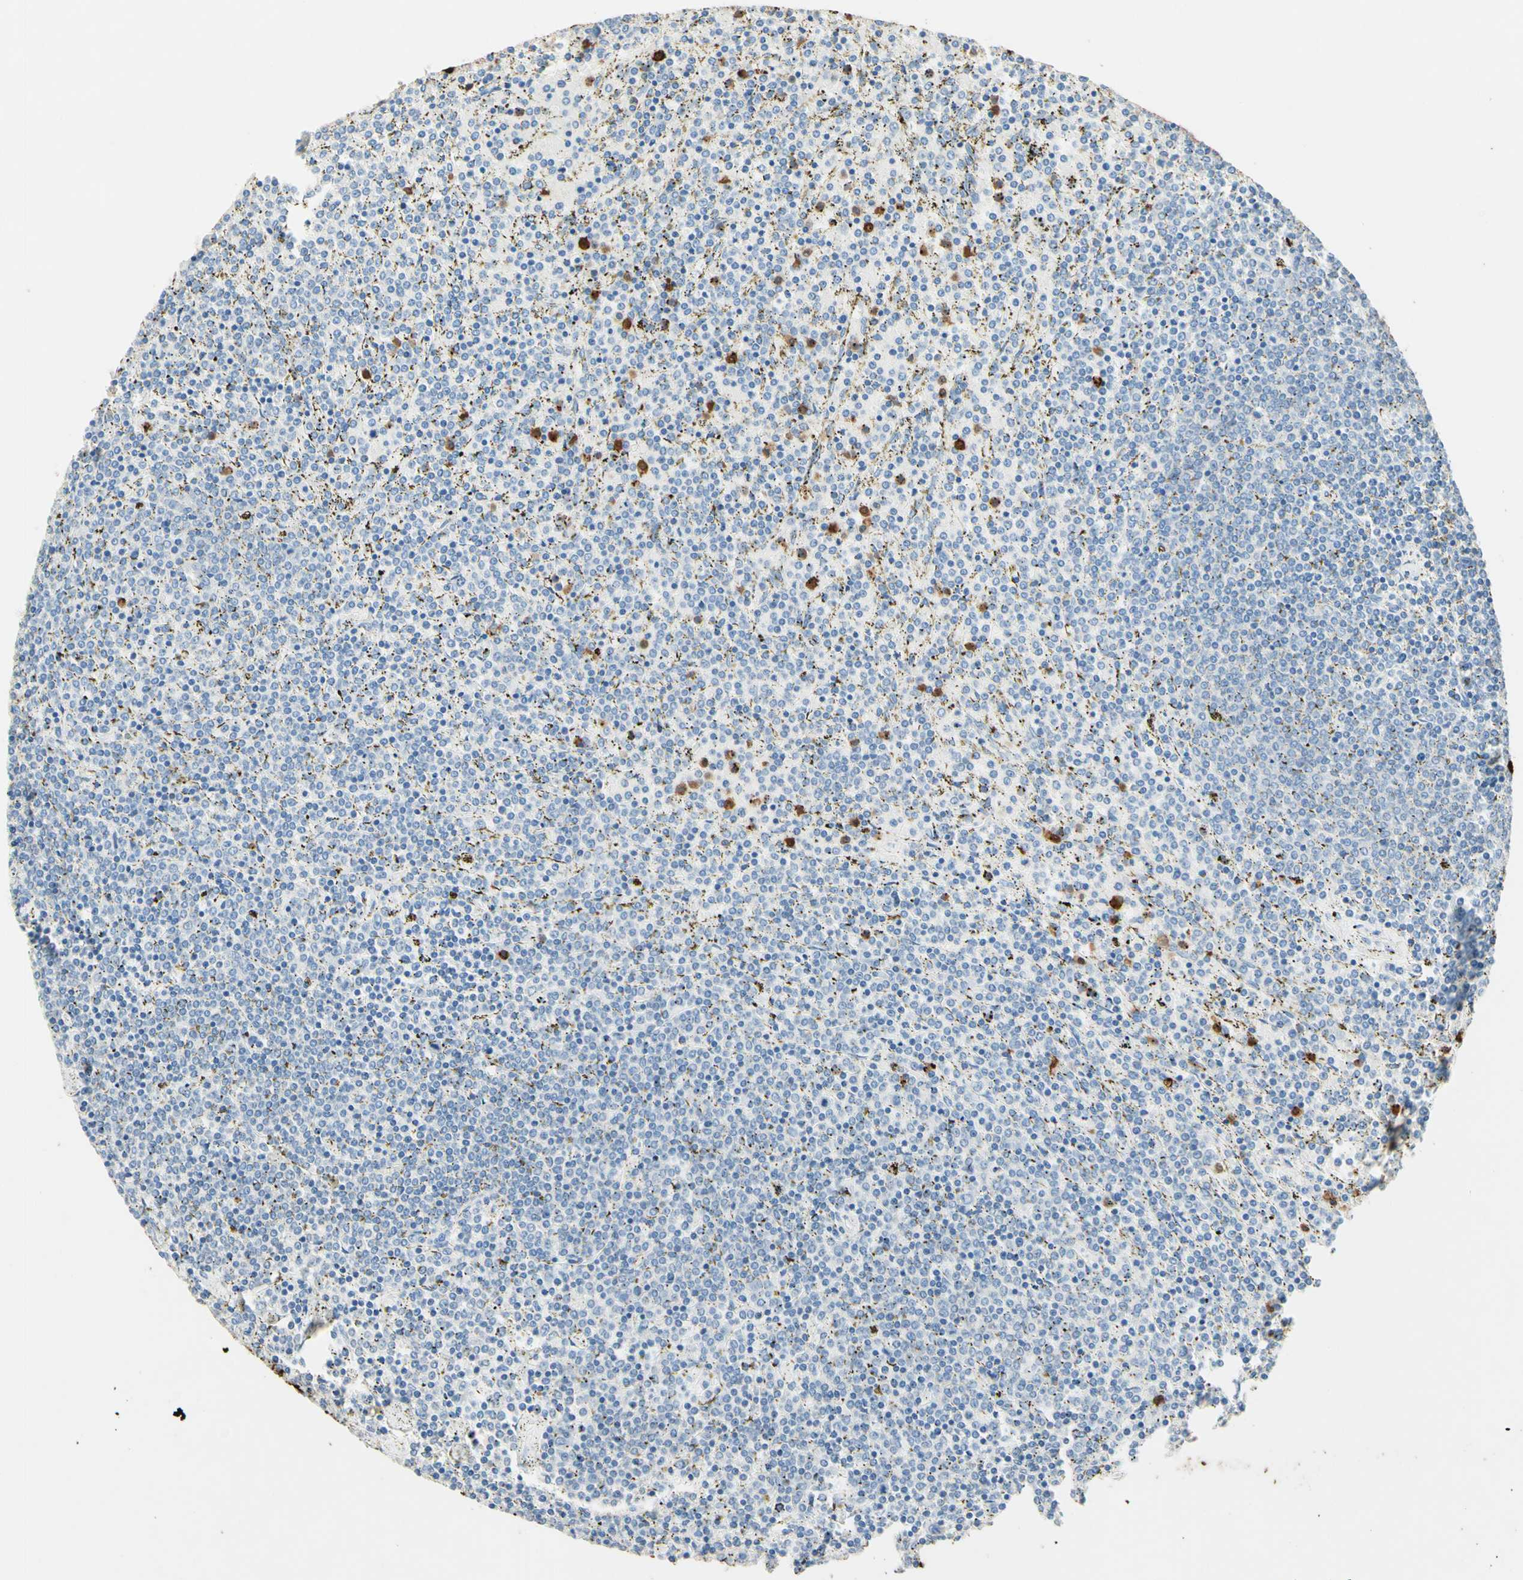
{"staining": {"intensity": "negative", "quantity": "none", "location": "none"}, "tissue": "lymphoma", "cell_type": "Tumor cells", "image_type": "cancer", "snomed": [{"axis": "morphology", "description": "Malignant lymphoma, non-Hodgkin's type, Low grade"}, {"axis": "topography", "description": "Spleen"}], "caption": "IHC of lymphoma exhibits no staining in tumor cells.", "gene": "NFKBIZ", "patient": {"sex": "female", "age": 77}}